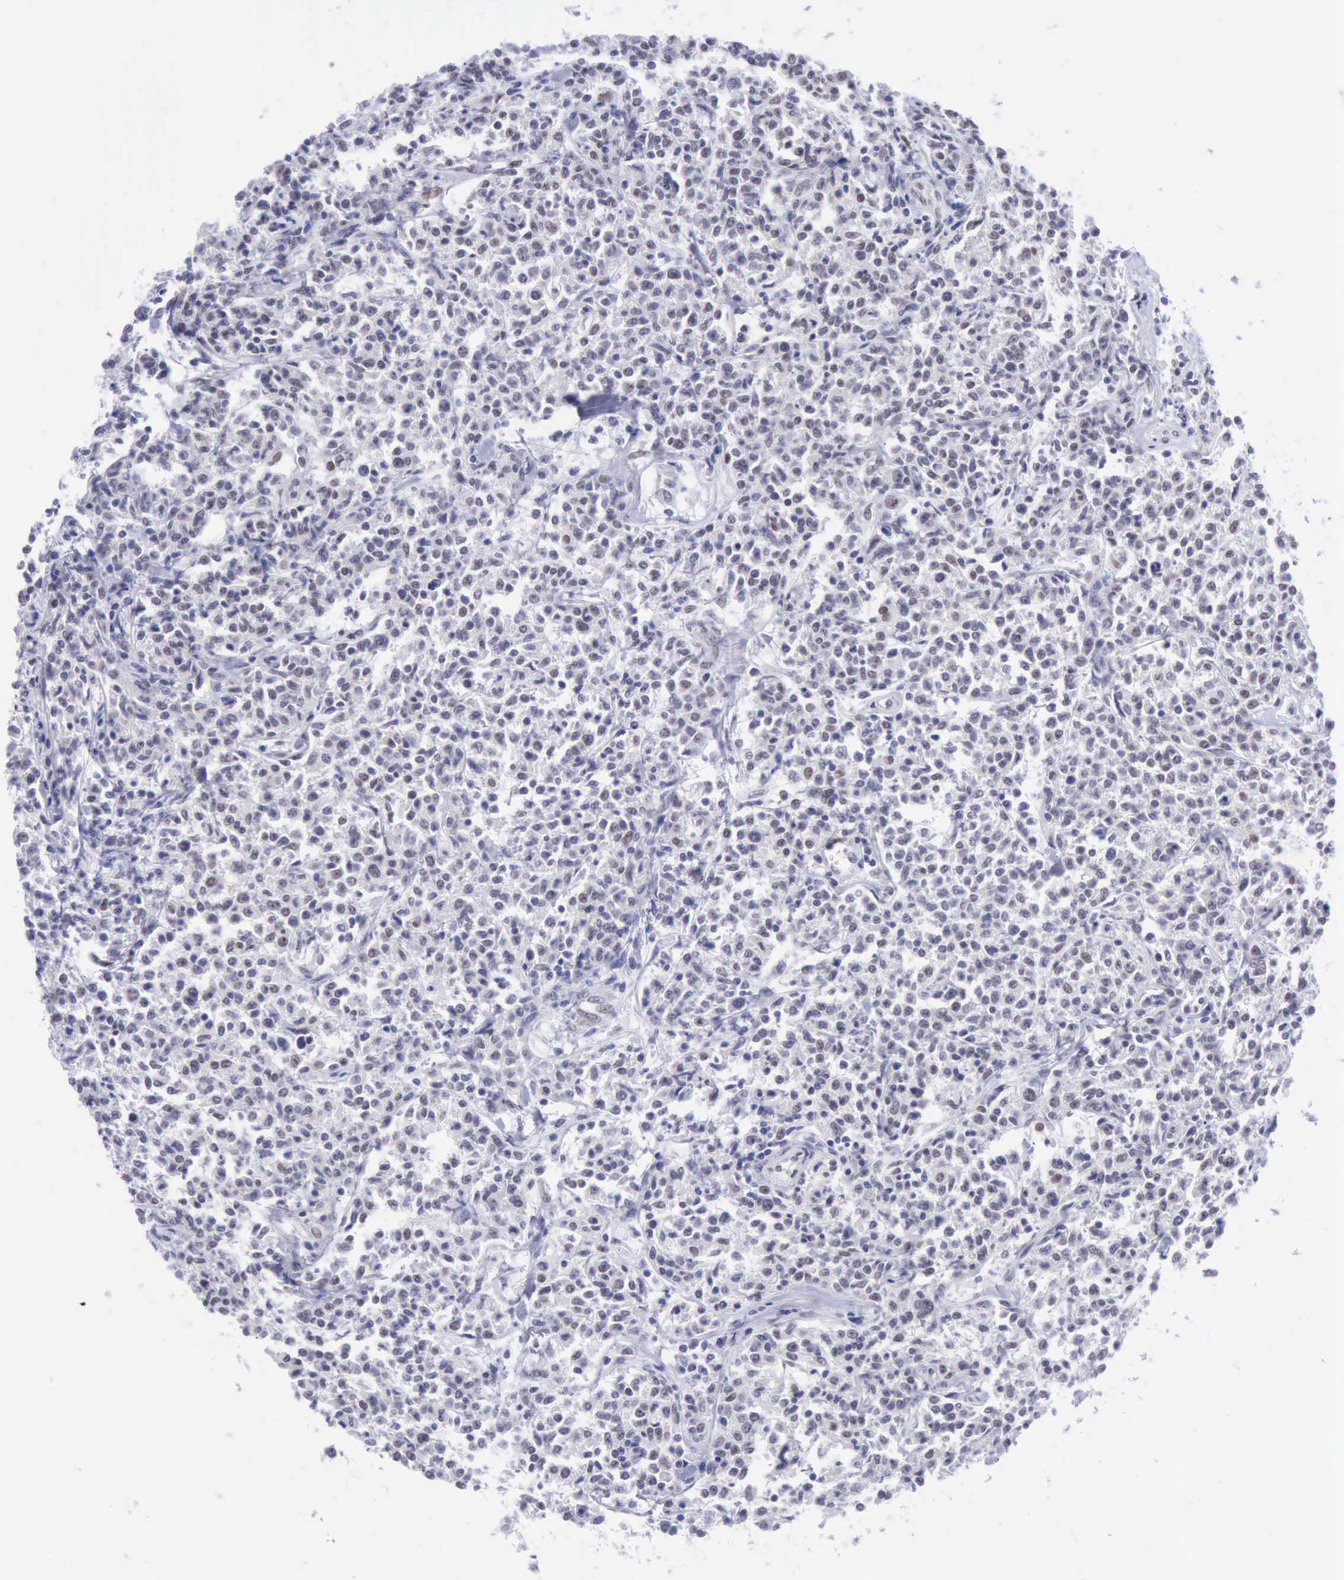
{"staining": {"intensity": "negative", "quantity": "none", "location": "none"}, "tissue": "lymphoma", "cell_type": "Tumor cells", "image_type": "cancer", "snomed": [{"axis": "morphology", "description": "Malignant lymphoma, non-Hodgkin's type, Low grade"}, {"axis": "topography", "description": "Small intestine"}], "caption": "Immunohistochemical staining of lymphoma displays no significant staining in tumor cells.", "gene": "ERCC4", "patient": {"sex": "female", "age": 59}}